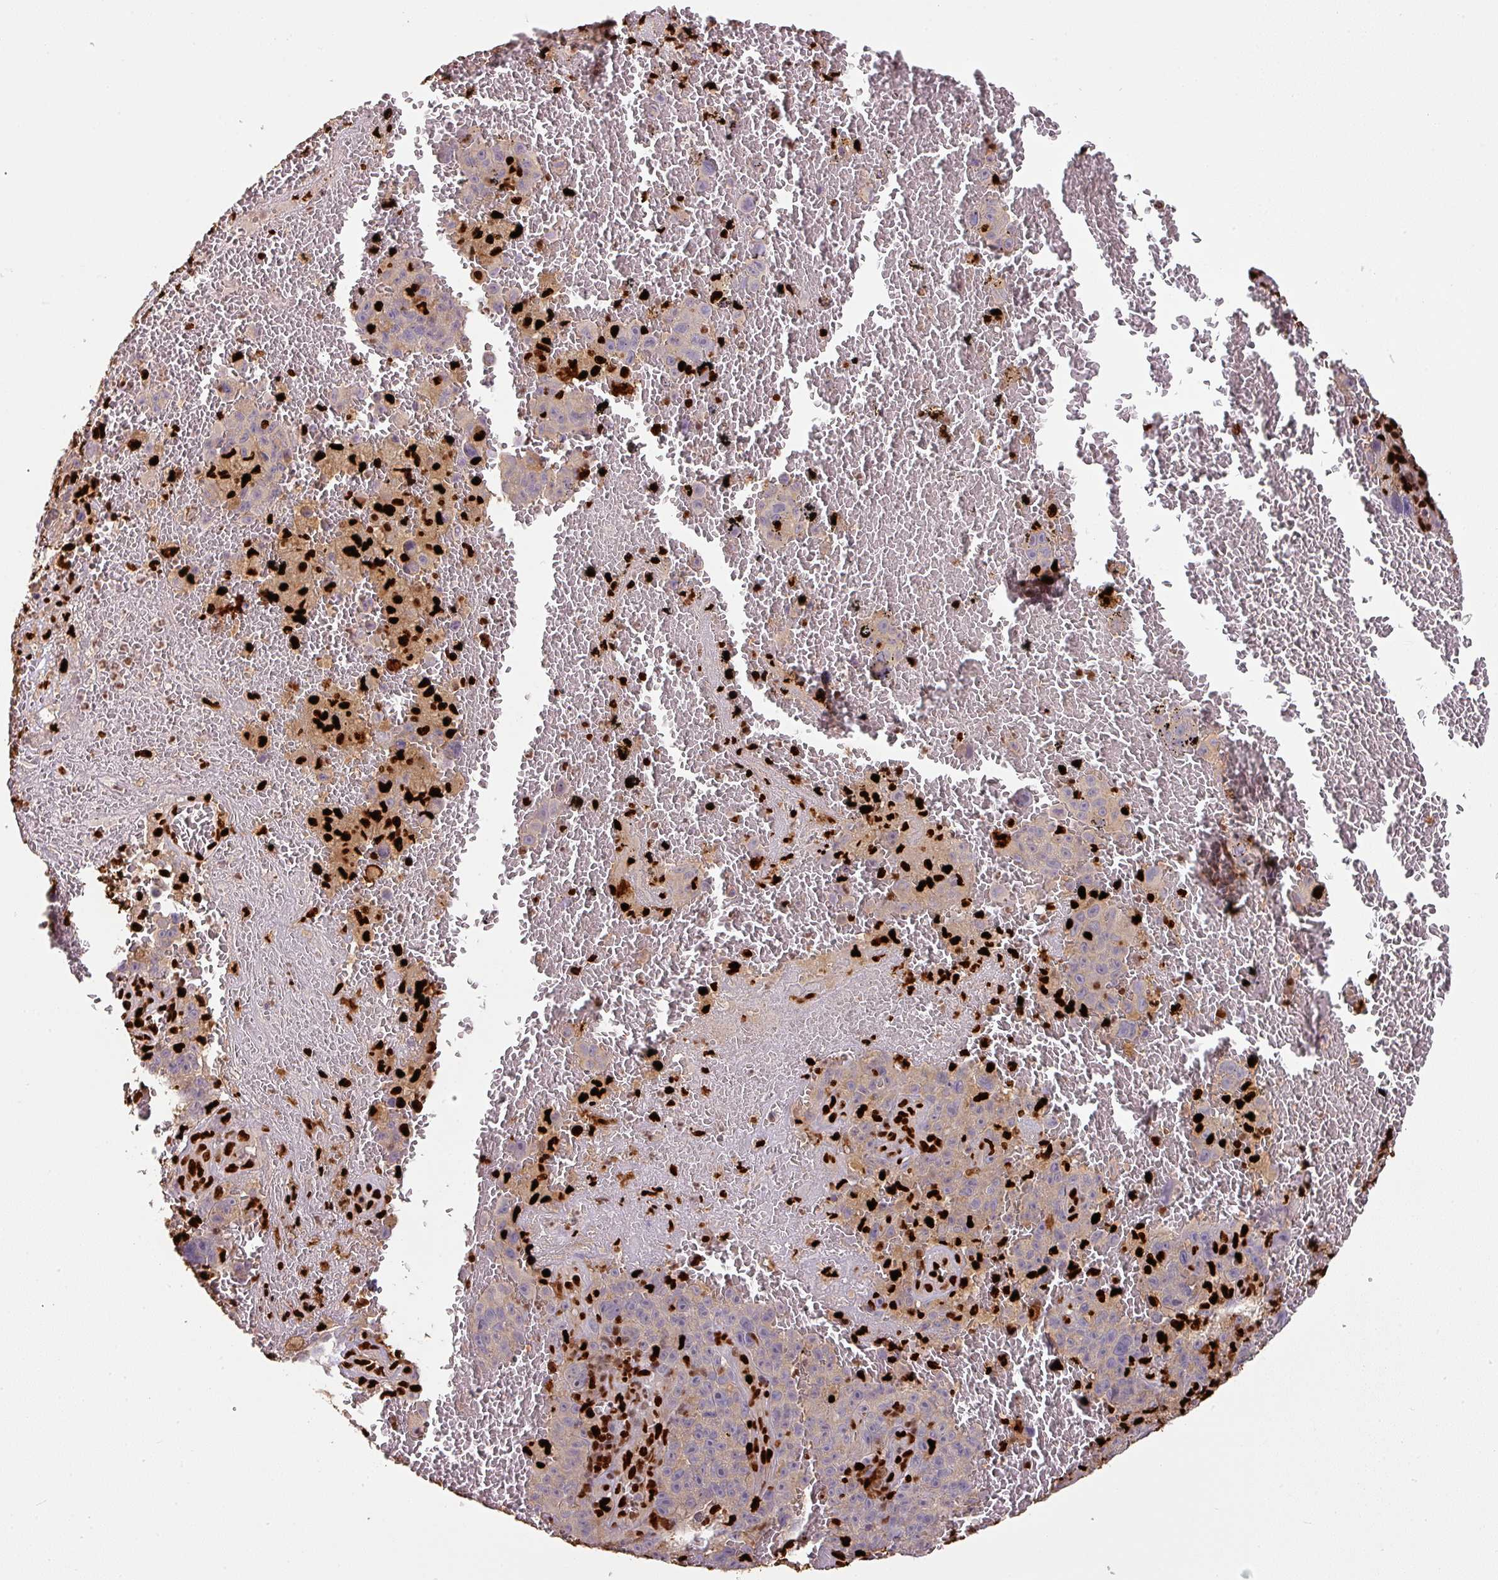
{"staining": {"intensity": "negative", "quantity": "none", "location": "none"}, "tissue": "melanoma", "cell_type": "Tumor cells", "image_type": "cancer", "snomed": [{"axis": "morphology", "description": "Malignant melanoma, NOS"}, {"axis": "topography", "description": "Skin"}], "caption": "Tumor cells show no significant protein positivity in malignant melanoma. (Stains: DAB immunohistochemistry (IHC) with hematoxylin counter stain, Microscopy: brightfield microscopy at high magnification).", "gene": "SAMHD1", "patient": {"sex": "female", "age": 82}}